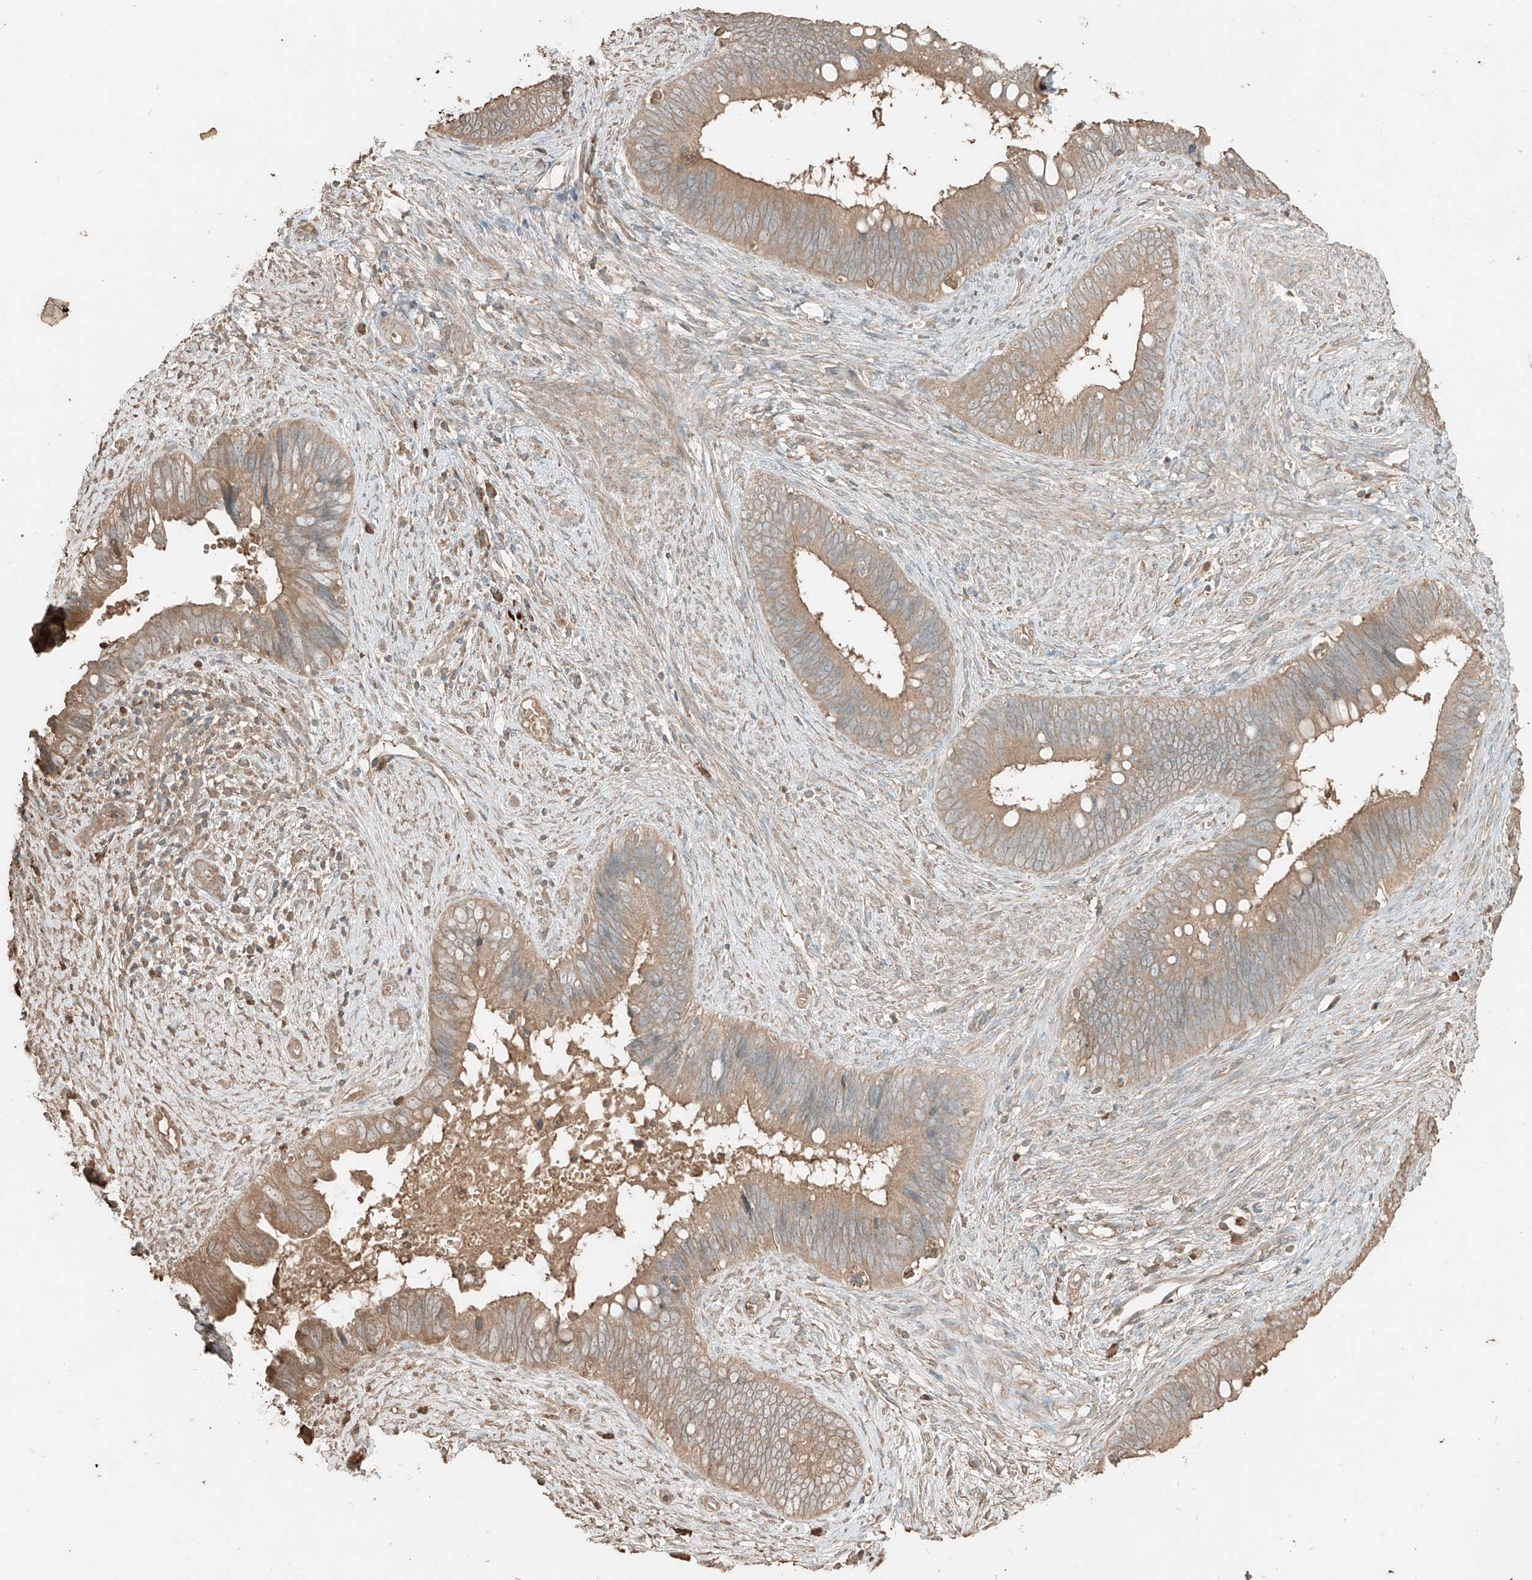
{"staining": {"intensity": "moderate", "quantity": ">75%", "location": "cytoplasmic/membranous"}, "tissue": "cervical cancer", "cell_type": "Tumor cells", "image_type": "cancer", "snomed": [{"axis": "morphology", "description": "Adenocarcinoma, NOS"}, {"axis": "topography", "description": "Cervix"}], "caption": "Brown immunohistochemical staining in human cervical cancer reveals moderate cytoplasmic/membranous positivity in about >75% of tumor cells. (DAB = brown stain, brightfield microscopy at high magnification).", "gene": "RFTN2", "patient": {"sex": "female", "age": 42}}